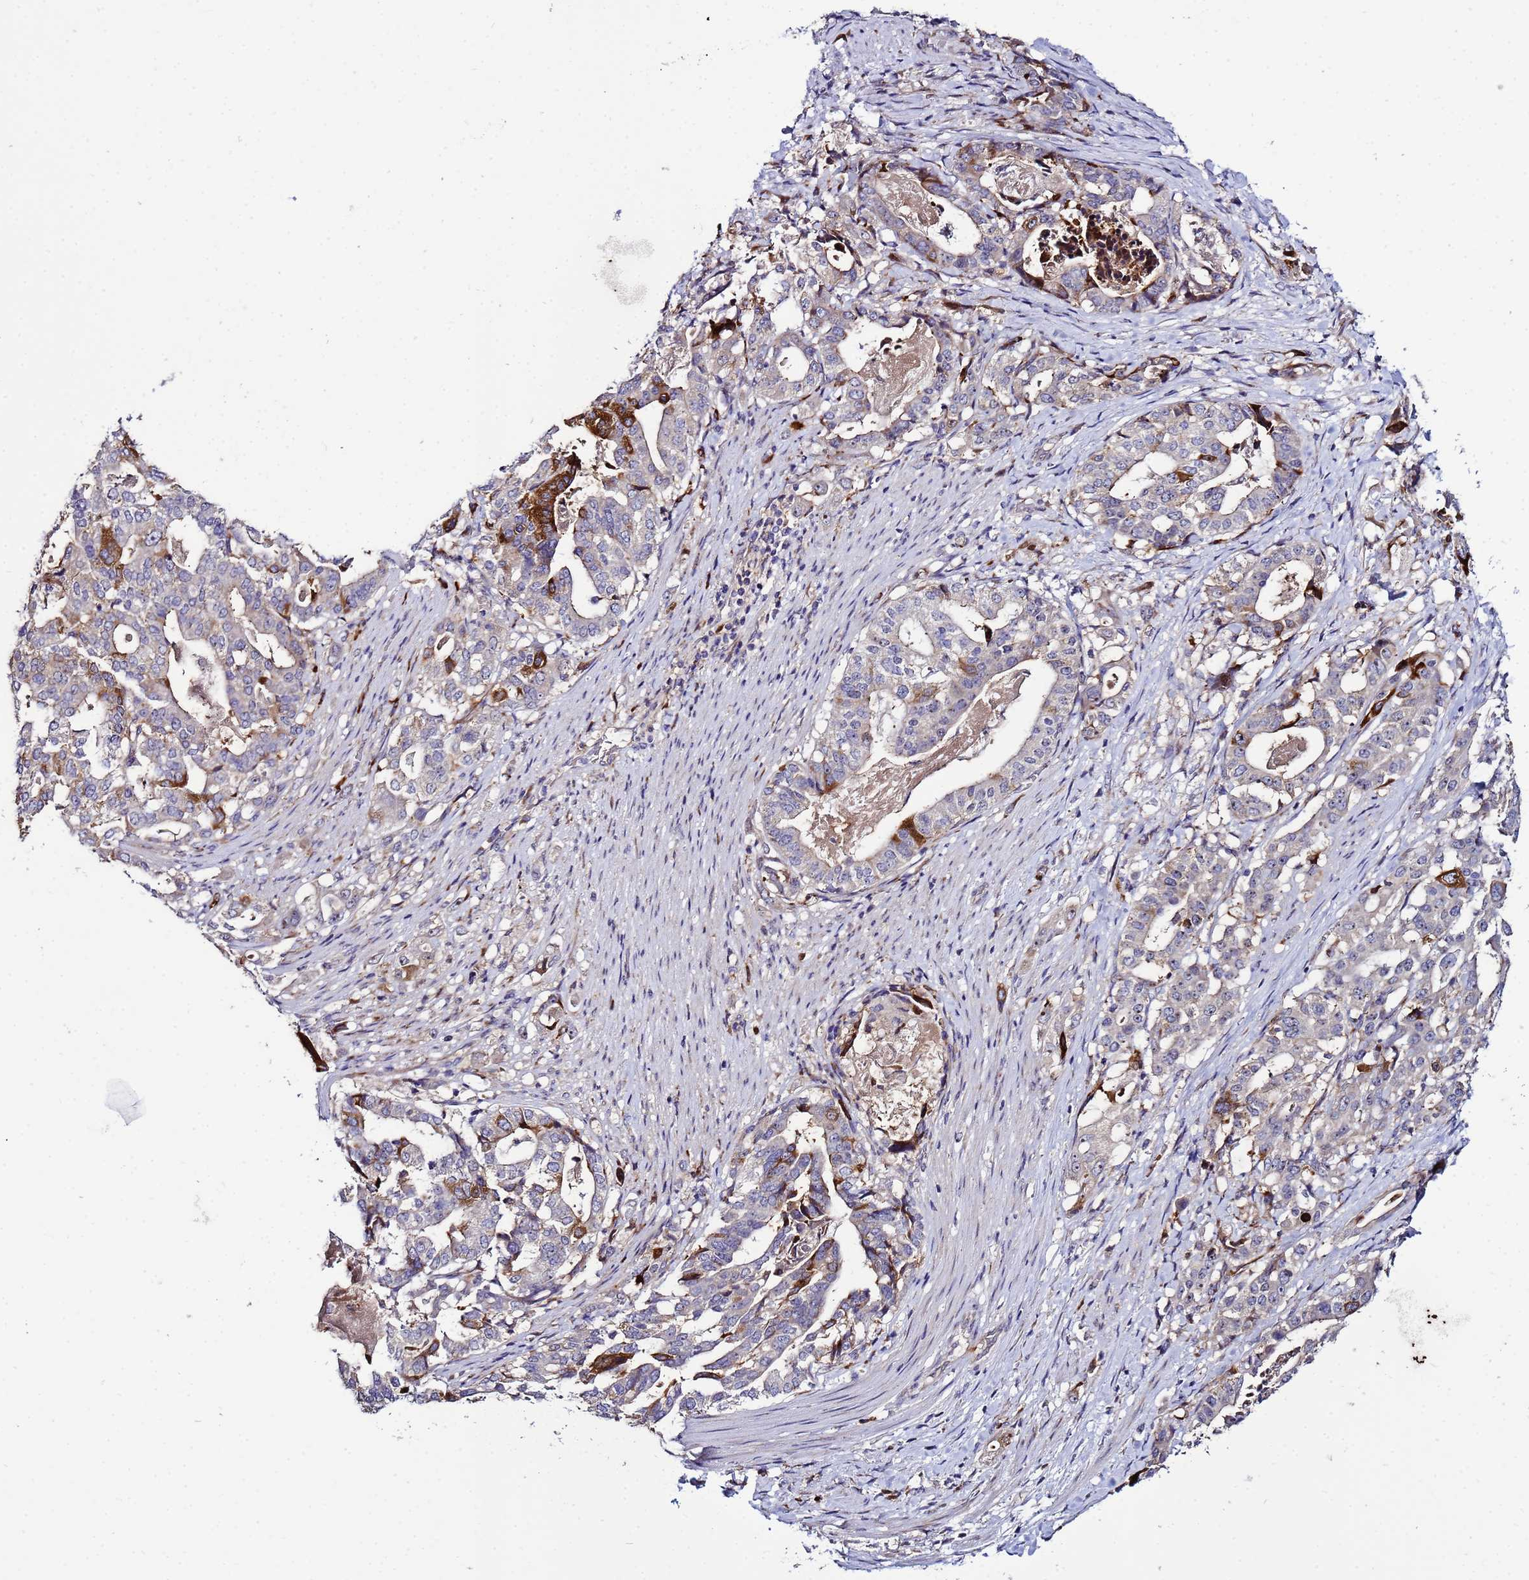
{"staining": {"intensity": "strong", "quantity": "<25%", "location": "cytoplasmic/membranous"}, "tissue": "stomach cancer", "cell_type": "Tumor cells", "image_type": "cancer", "snomed": [{"axis": "morphology", "description": "Adenocarcinoma, NOS"}, {"axis": "topography", "description": "Stomach"}], "caption": "Adenocarcinoma (stomach) was stained to show a protein in brown. There is medium levels of strong cytoplasmic/membranous positivity in approximately <25% of tumor cells.", "gene": "NOL8", "patient": {"sex": "male", "age": 48}}